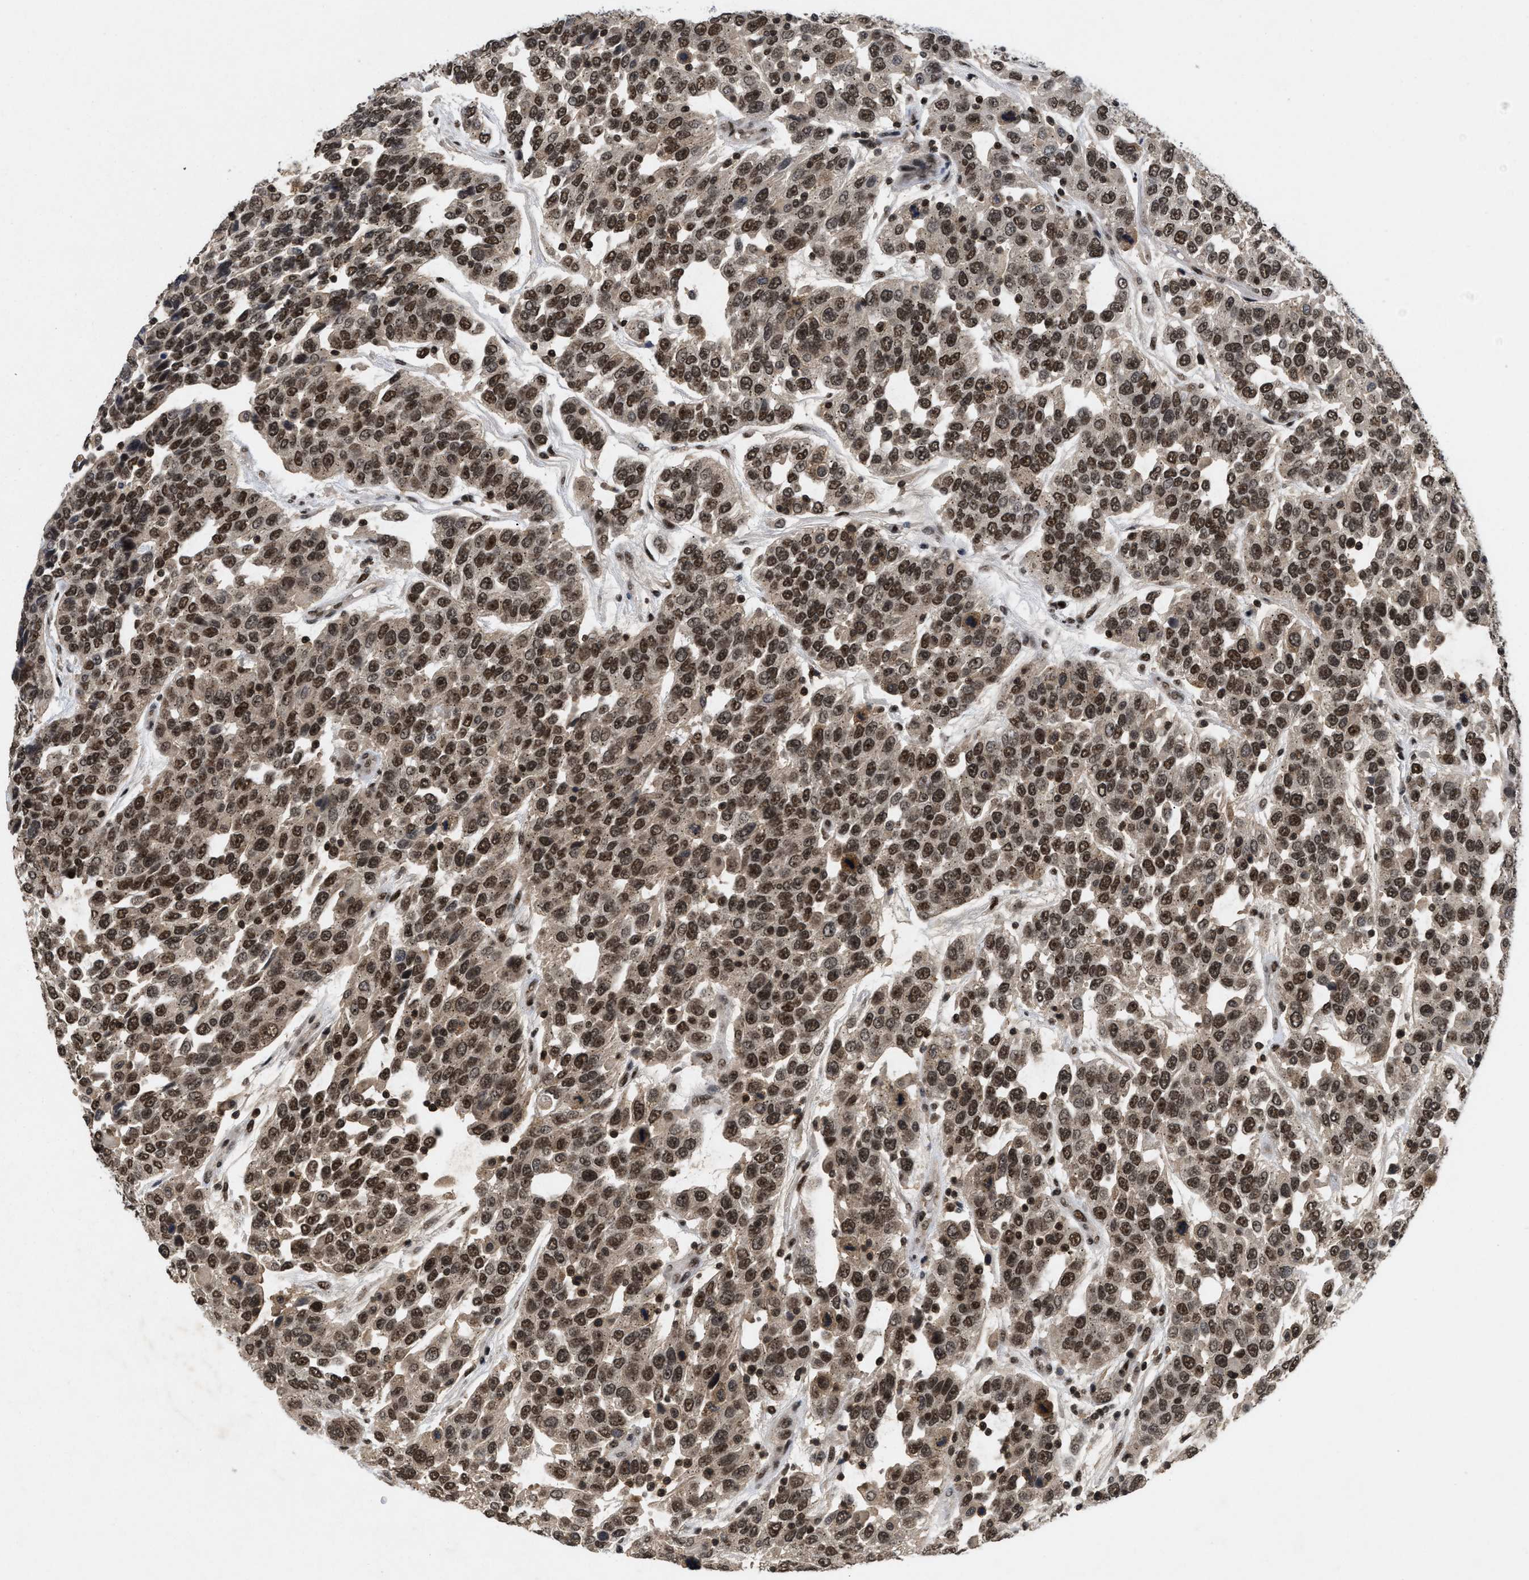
{"staining": {"intensity": "strong", "quantity": ">75%", "location": "nuclear"}, "tissue": "urothelial cancer", "cell_type": "Tumor cells", "image_type": "cancer", "snomed": [{"axis": "morphology", "description": "Urothelial carcinoma, High grade"}, {"axis": "topography", "description": "Urinary bladder"}], "caption": "Immunohistochemical staining of human urothelial carcinoma (high-grade) demonstrates high levels of strong nuclear expression in approximately >75% of tumor cells.", "gene": "ZNF346", "patient": {"sex": "female", "age": 80}}